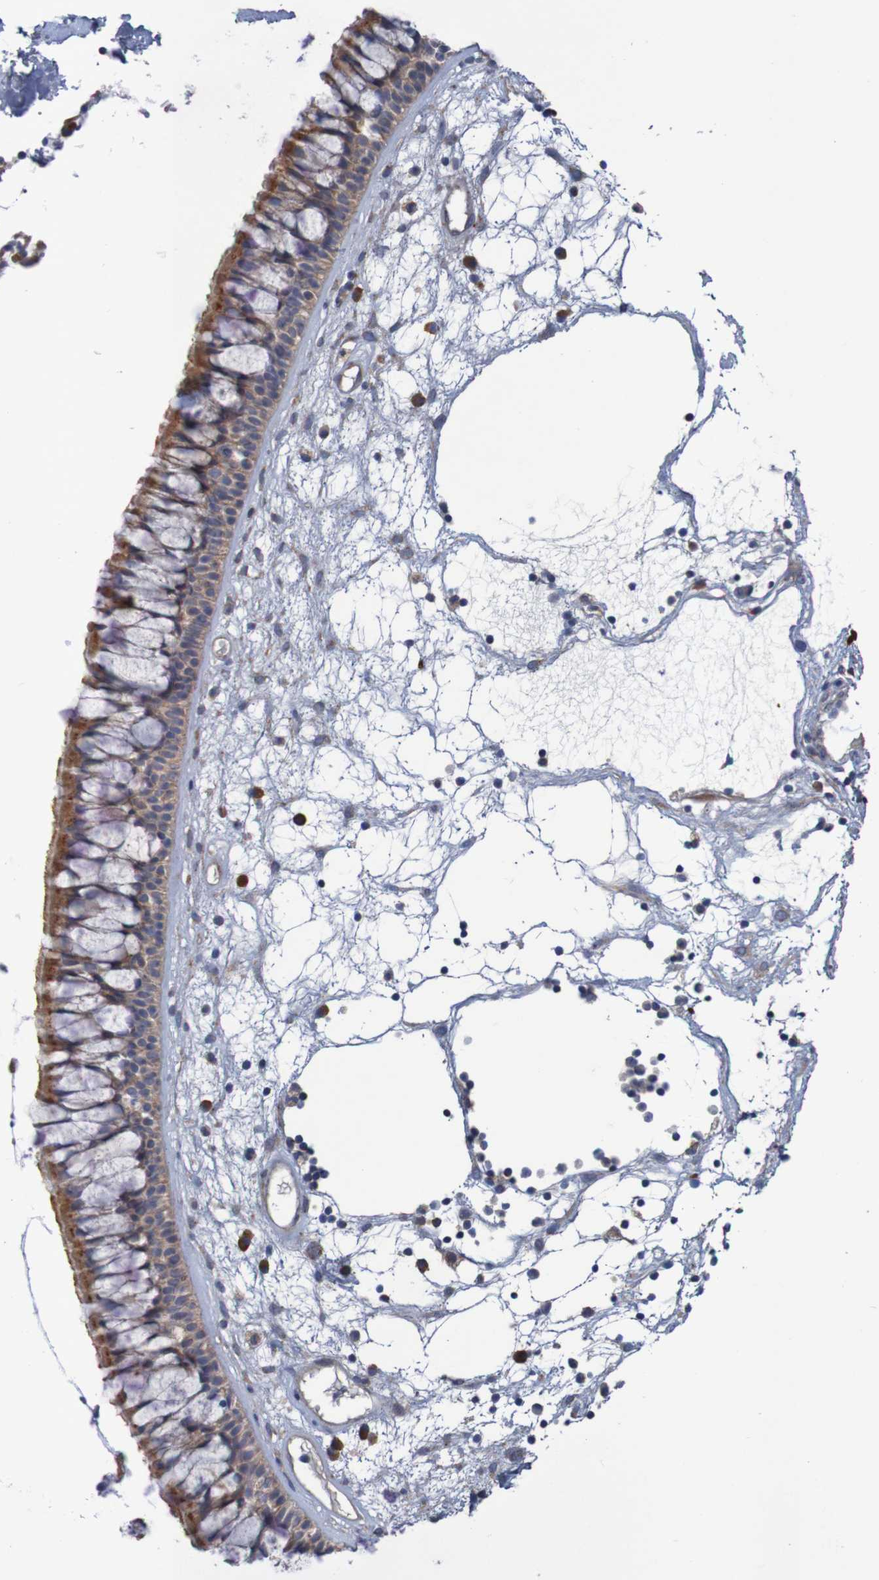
{"staining": {"intensity": "moderate", "quantity": ">75%", "location": "cytoplasmic/membranous"}, "tissue": "nasopharynx", "cell_type": "Respiratory epithelial cells", "image_type": "normal", "snomed": [{"axis": "morphology", "description": "Normal tissue, NOS"}, {"axis": "morphology", "description": "Inflammation, NOS"}, {"axis": "topography", "description": "Nasopharynx"}], "caption": "Protein staining displays moderate cytoplasmic/membranous staining in approximately >75% of respiratory epithelial cells in normal nasopharynx.", "gene": "ANGPT4", "patient": {"sex": "male", "age": 48}}